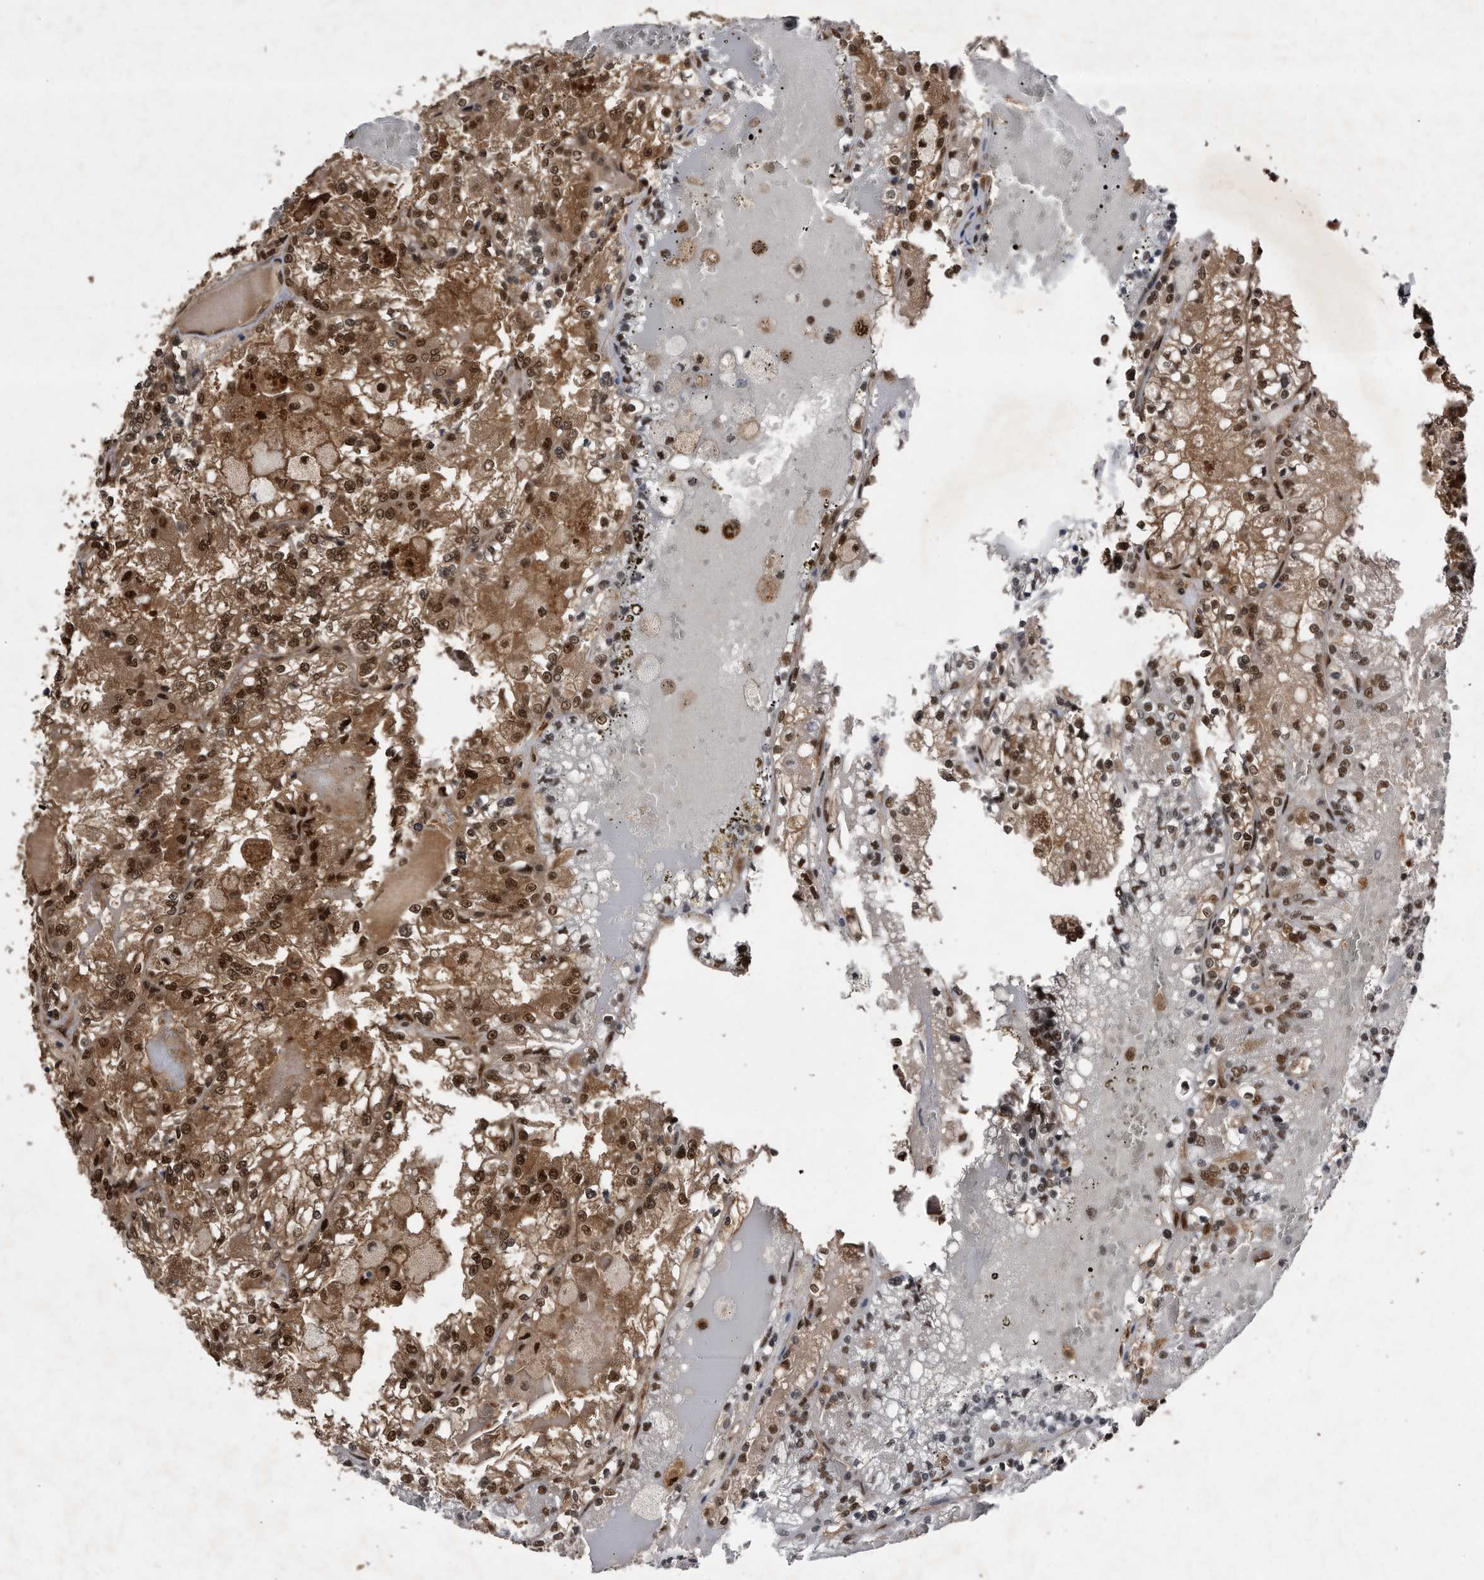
{"staining": {"intensity": "strong", "quantity": ">75%", "location": "cytoplasmic/membranous,nuclear"}, "tissue": "renal cancer", "cell_type": "Tumor cells", "image_type": "cancer", "snomed": [{"axis": "morphology", "description": "Adenocarcinoma, NOS"}, {"axis": "topography", "description": "Kidney"}], "caption": "The histopathology image displays a brown stain indicating the presence of a protein in the cytoplasmic/membranous and nuclear of tumor cells in renal cancer (adenocarcinoma).", "gene": "RAD23B", "patient": {"sex": "female", "age": 56}}